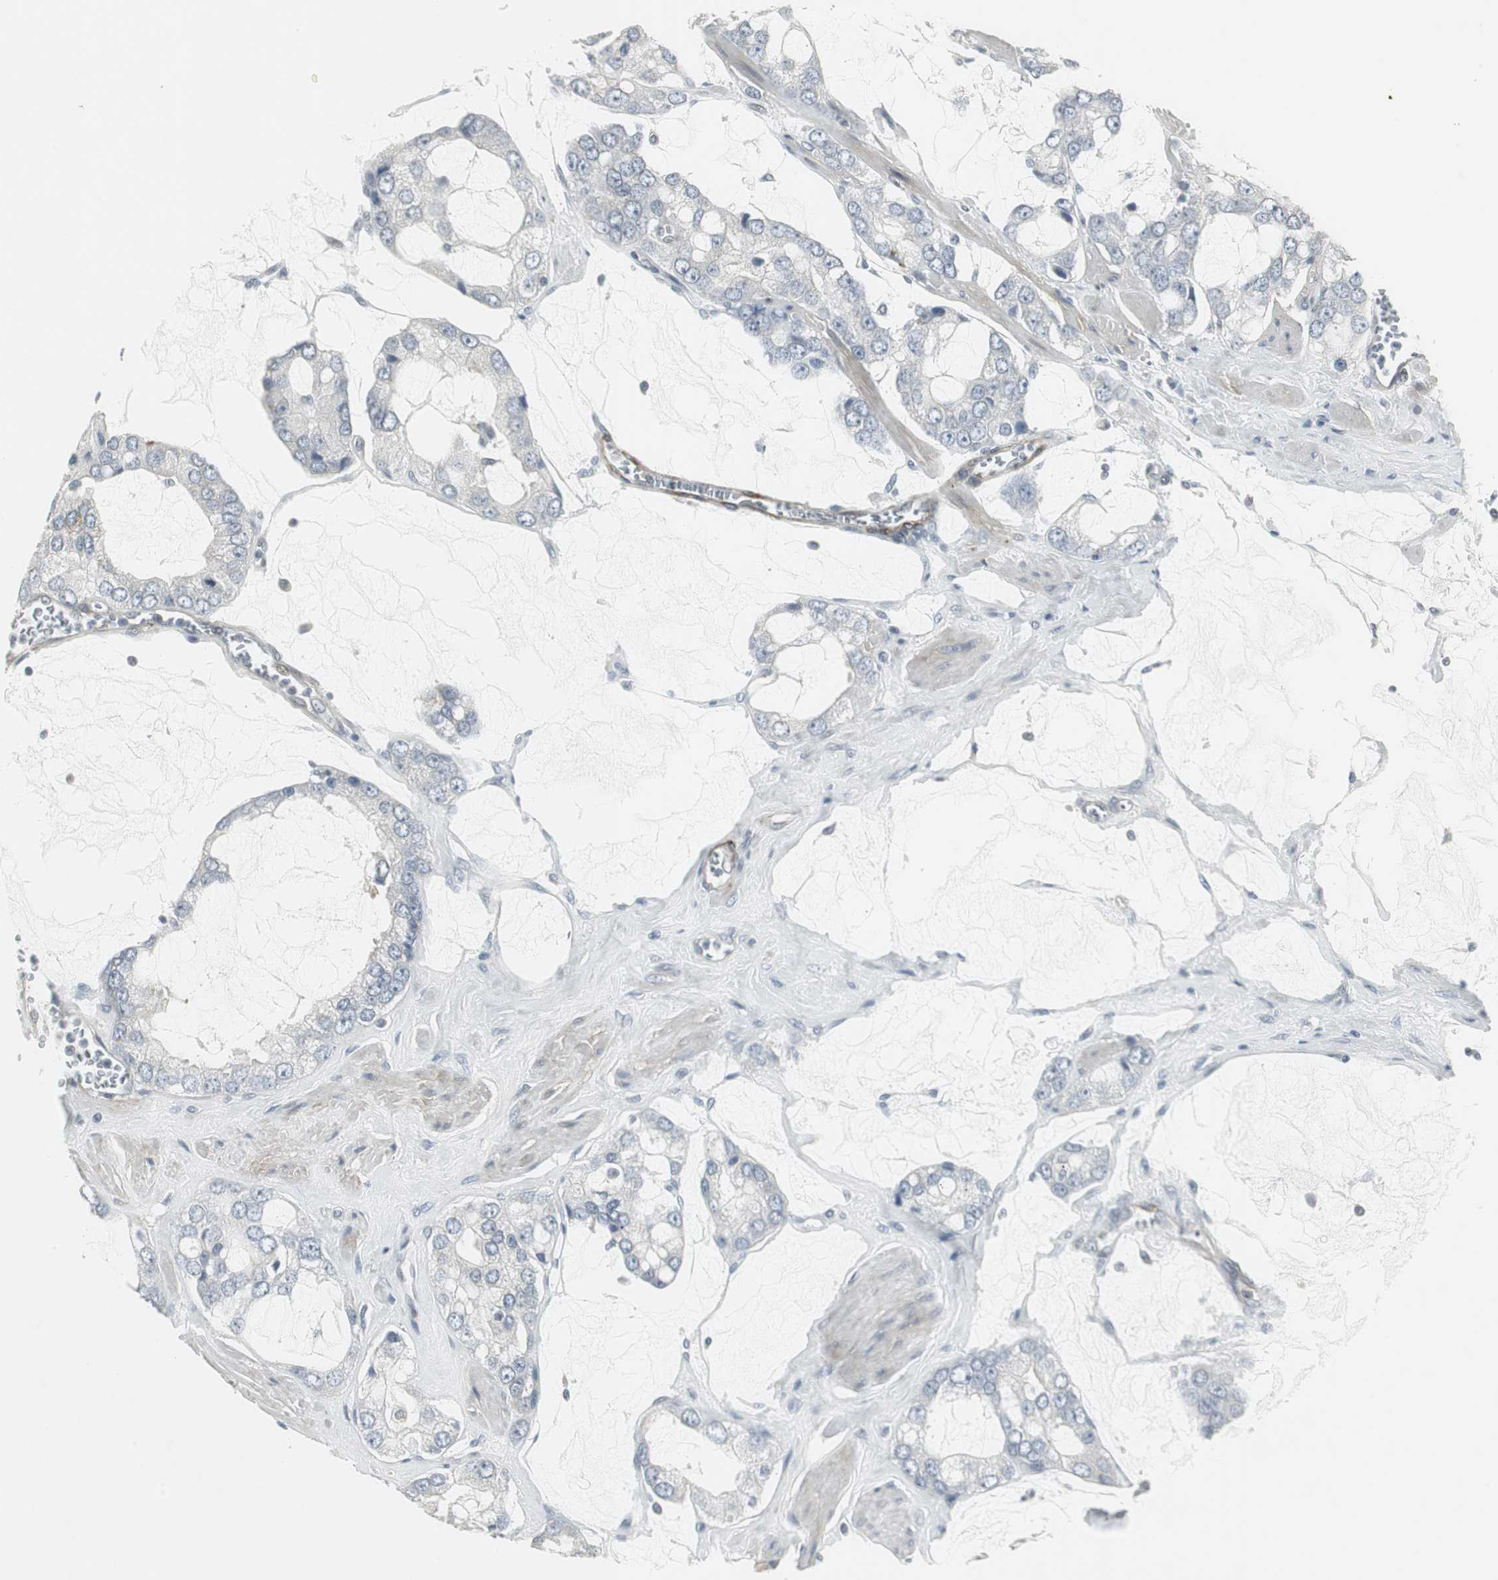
{"staining": {"intensity": "negative", "quantity": "none", "location": "none"}, "tissue": "prostate cancer", "cell_type": "Tumor cells", "image_type": "cancer", "snomed": [{"axis": "morphology", "description": "Adenocarcinoma, High grade"}, {"axis": "topography", "description": "Prostate"}], "caption": "High magnification brightfield microscopy of adenocarcinoma (high-grade) (prostate) stained with DAB (brown) and counterstained with hematoxylin (blue): tumor cells show no significant positivity.", "gene": "SCYL3", "patient": {"sex": "male", "age": 67}}